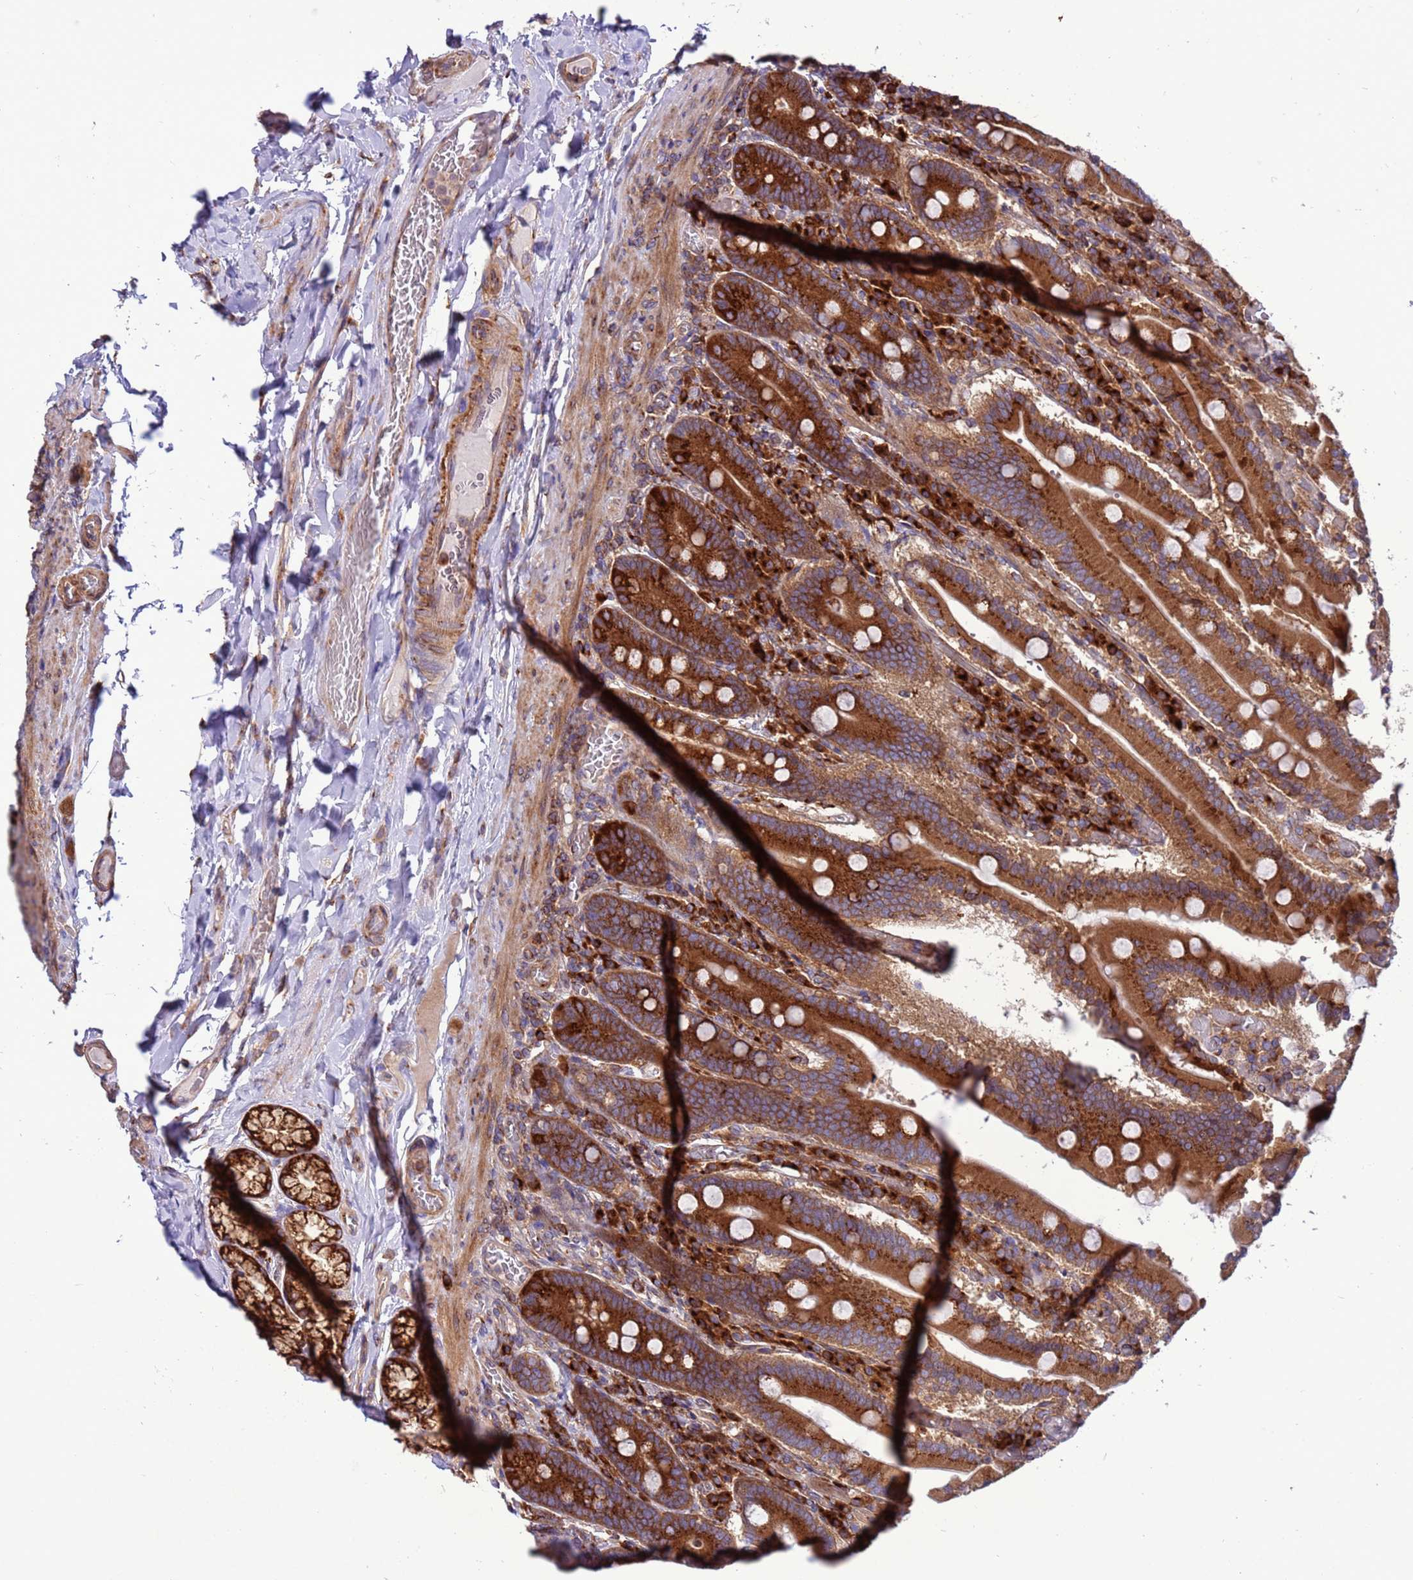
{"staining": {"intensity": "strong", "quantity": ">75%", "location": "cytoplasmic/membranous"}, "tissue": "duodenum", "cell_type": "Glandular cells", "image_type": "normal", "snomed": [{"axis": "morphology", "description": "Normal tissue, NOS"}, {"axis": "topography", "description": "Duodenum"}], "caption": "Immunohistochemistry (DAB) staining of normal human duodenum shows strong cytoplasmic/membranous protein expression in about >75% of glandular cells.", "gene": "ZC3HAV1", "patient": {"sex": "female", "age": 62}}